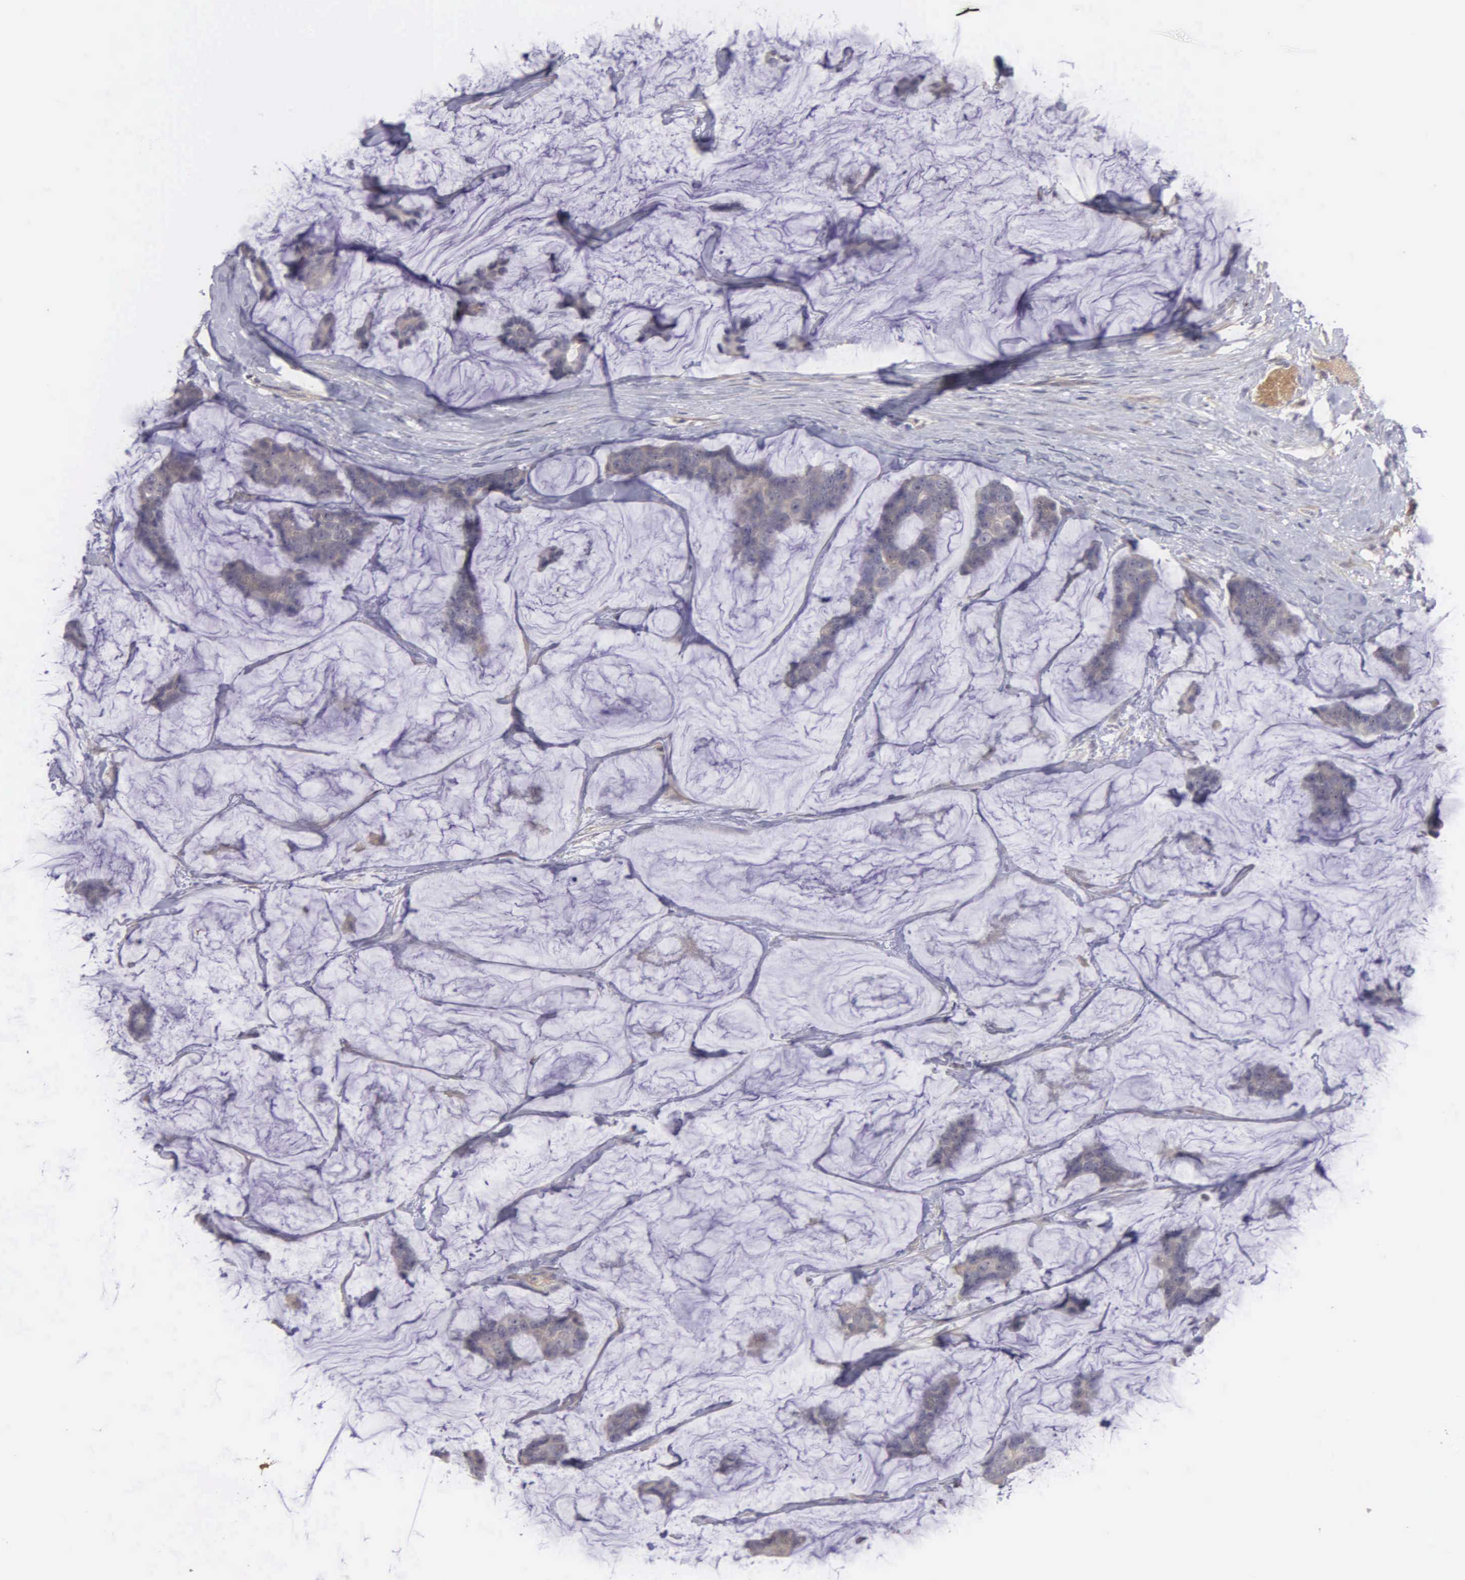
{"staining": {"intensity": "weak", "quantity": ">75%", "location": "cytoplasmic/membranous"}, "tissue": "breast cancer", "cell_type": "Tumor cells", "image_type": "cancer", "snomed": [{"axis": "morphology", "description": "Normal tissue, NOS"}, {"axis": "morphology", "description": "Duct carcinoma"}, {"axis": "topography", "description": "Breast"}], "caption": "Intraductal carcinoma (breast) stained for a protein exhibits weak cytoplasmic/membranous positivity in tumor cells.", "gene": "RTL10", "patient": {"sex": "female", "age": 50}}